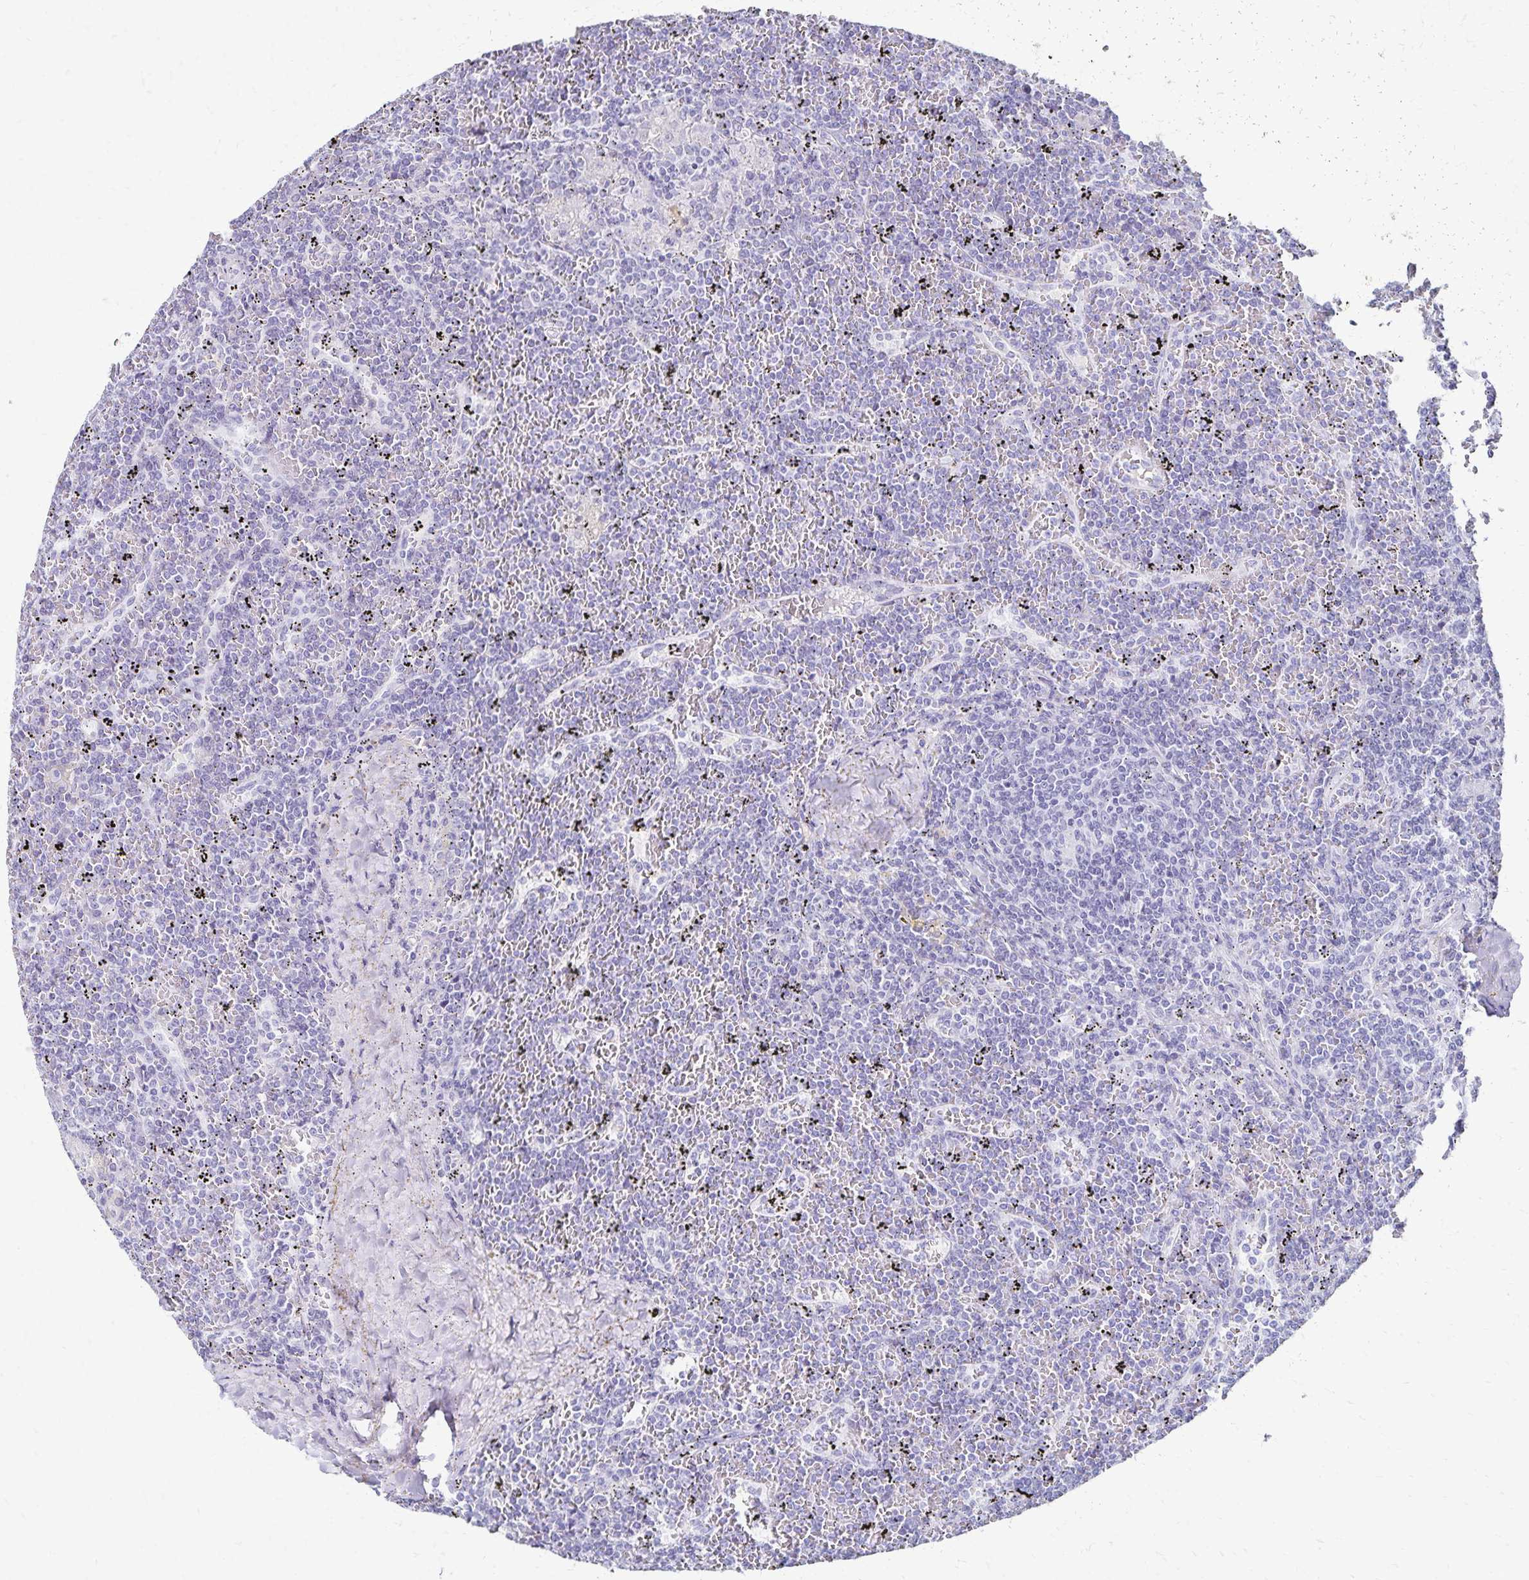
{"staining": {"intensity": "negative", "quantity": "none", "location": "none"}, "tissue": "lymphoma", "cell_type": "Tumor cells", "image_type": "cancer", "snomed": [{"axis": "morphology", "description": "Malignant lymphoma, non-Hodgkin's type, Low grade"}, {"axis": "topography", "description": "Spleen"}], "caption": "Human malignant lymphoma, non-Hodgkin's type (low-grade) stained for a protein using immunohistochemistry (IHC) exhibits no staining in tumor cells.", "gene": "GIP", "patient": {"sex": "female", "age": 19}}